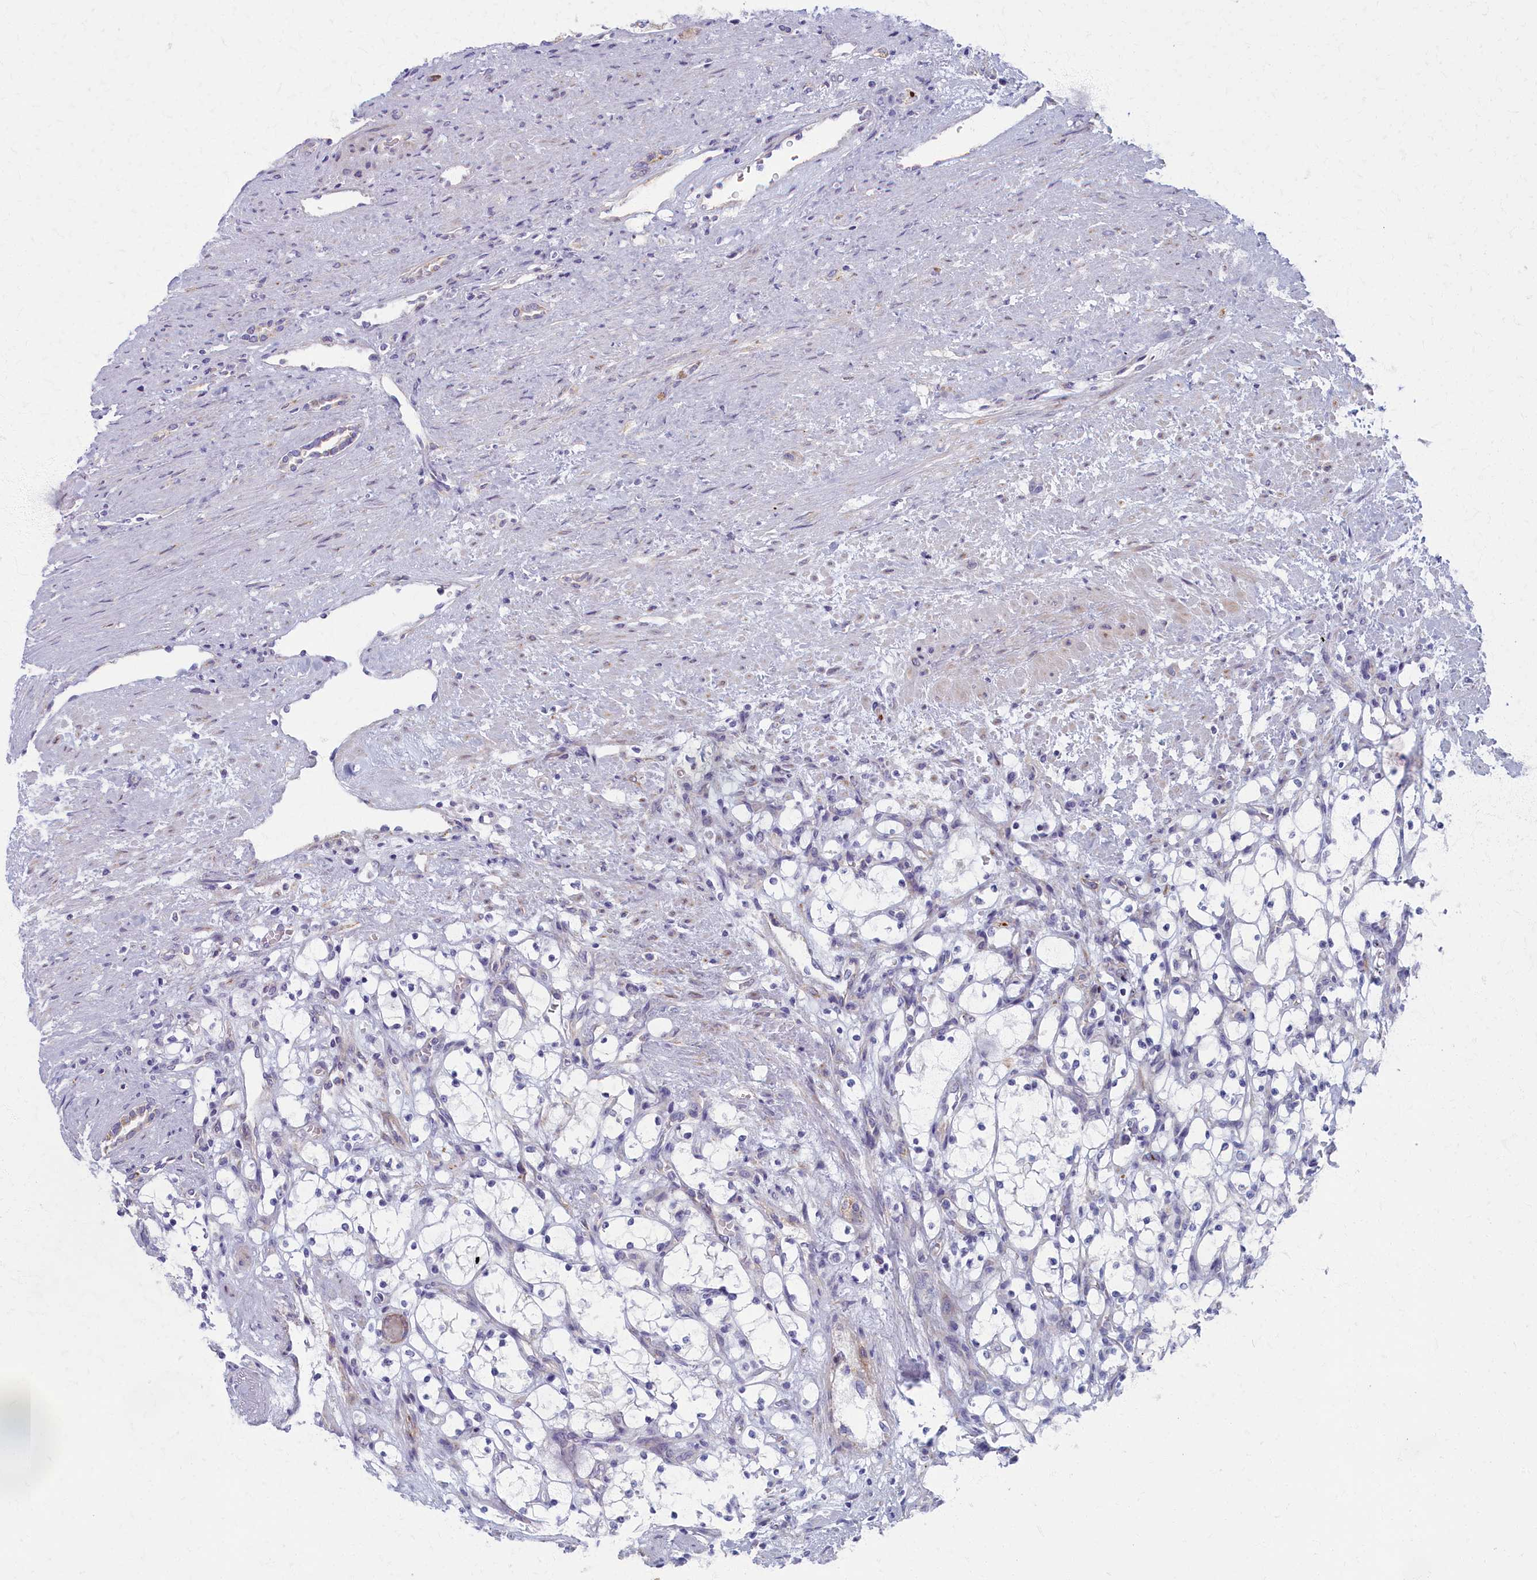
{"staining": {"intensity": "negative", "quantity": "none", "location": "none"}, "tissue": "renal cancer", "cell_type": "Tumor cells", "image_type": "cancer", "snomed": [{"axis": "morphology", "description": "Adenocarcinoma, NOS"}, {"axis": "topography", "description": "Kidney"}], "caption": "Immunohistochemical staining of adenocarcinoma (renal) reveals no significant staining in tumor cells.", "gene": "MRPS25", "patient": {"sex": "female", "age": 69}}